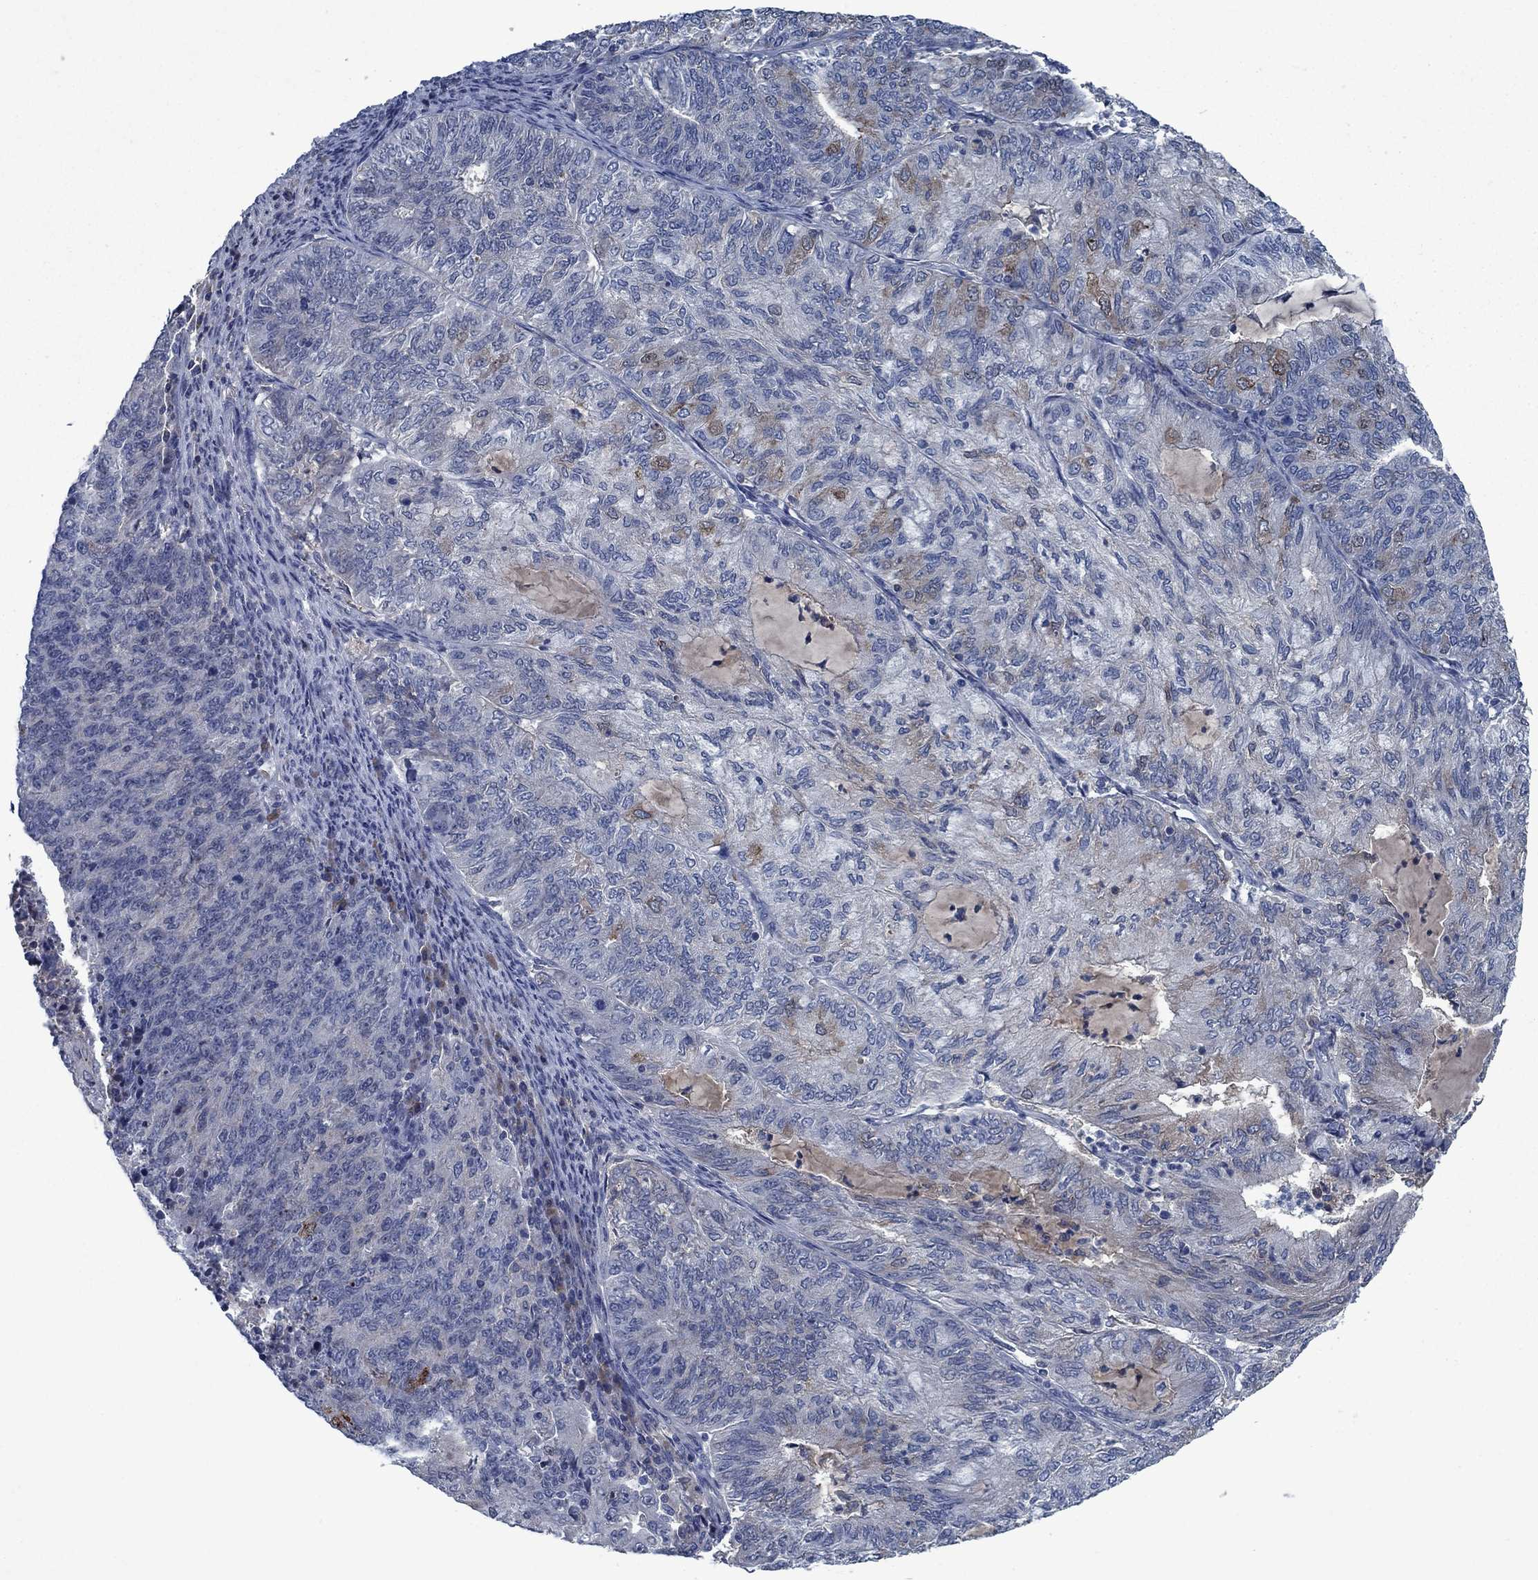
{"staining": {"intensity": "negative", "quantity": "none", "location": "none"}, "tissue": "endometrial cancer", "cell_type": "Tumor cells", "image_type": "cancer", "snomed": [{"axis": "morphology", "description": "Adenocarcinoma, NOS"}, {"axis": "topography", "description": "Endometrium"}], "caption": "The IHC micrograph has no significant positivity in tumor cells of endometrial cancer tissue.", "gene": "PNMA8A", "patient": {"sex": "female", "age": 82}}